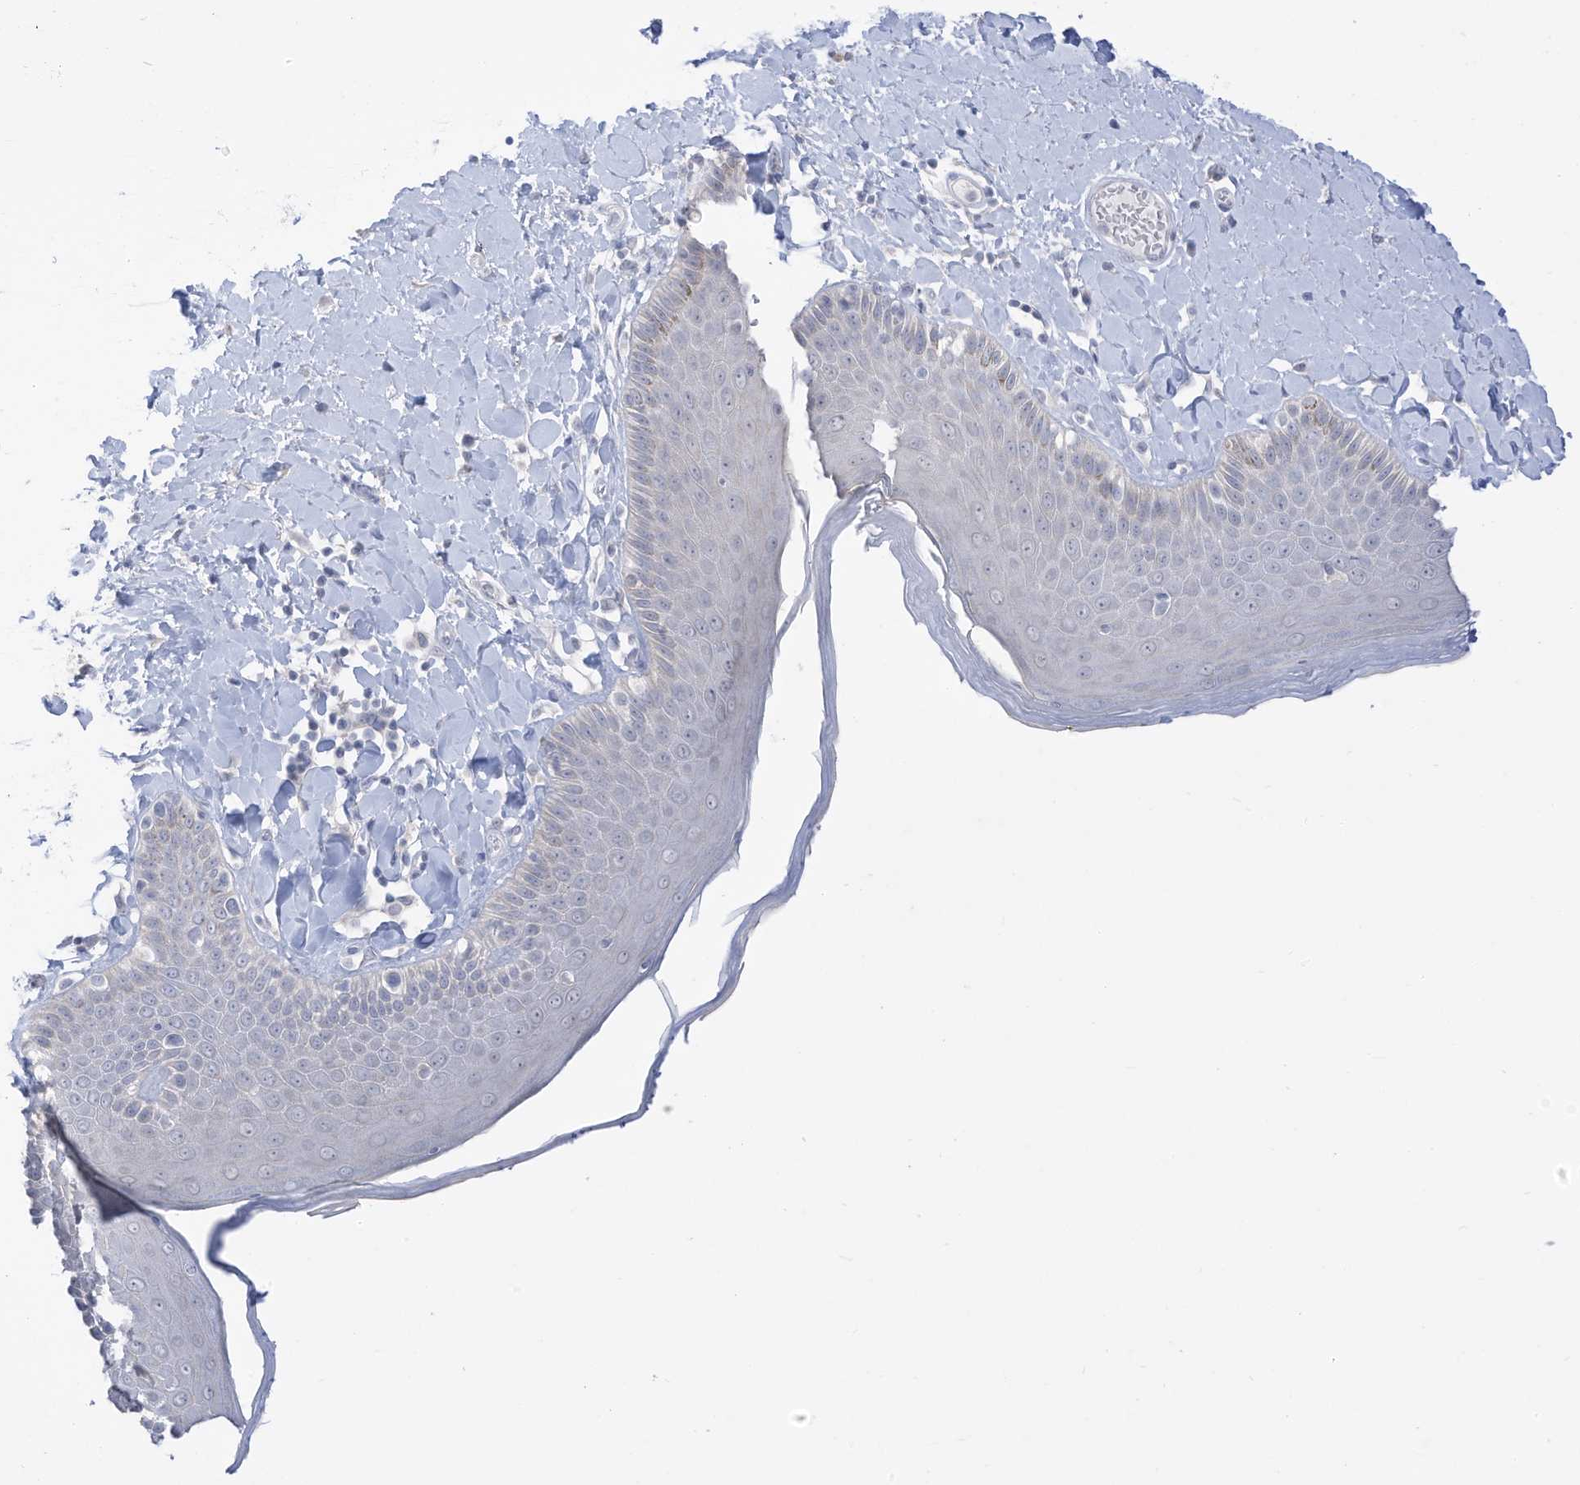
{"staining": {"intensity": "weak", "quantity": "<25%", "location": "cytoplasmic/membranous"}, "tissue": "skin", "cell_type": "Epidermal cells", "image_type": "normal", "snomed": [{"axis": "morphology", "description": "Normal tissue, NOS"}, {"axis": "topography", "description": "Anal"}], "caption": "This image is of normal skin stained with immunohistochemistry to label a protein in brown with the nuclei are counter-stained blue. There is no positivity in epidermal cells.", "gene": "OGT", "patient": {"sex": "male", "age": 69}}